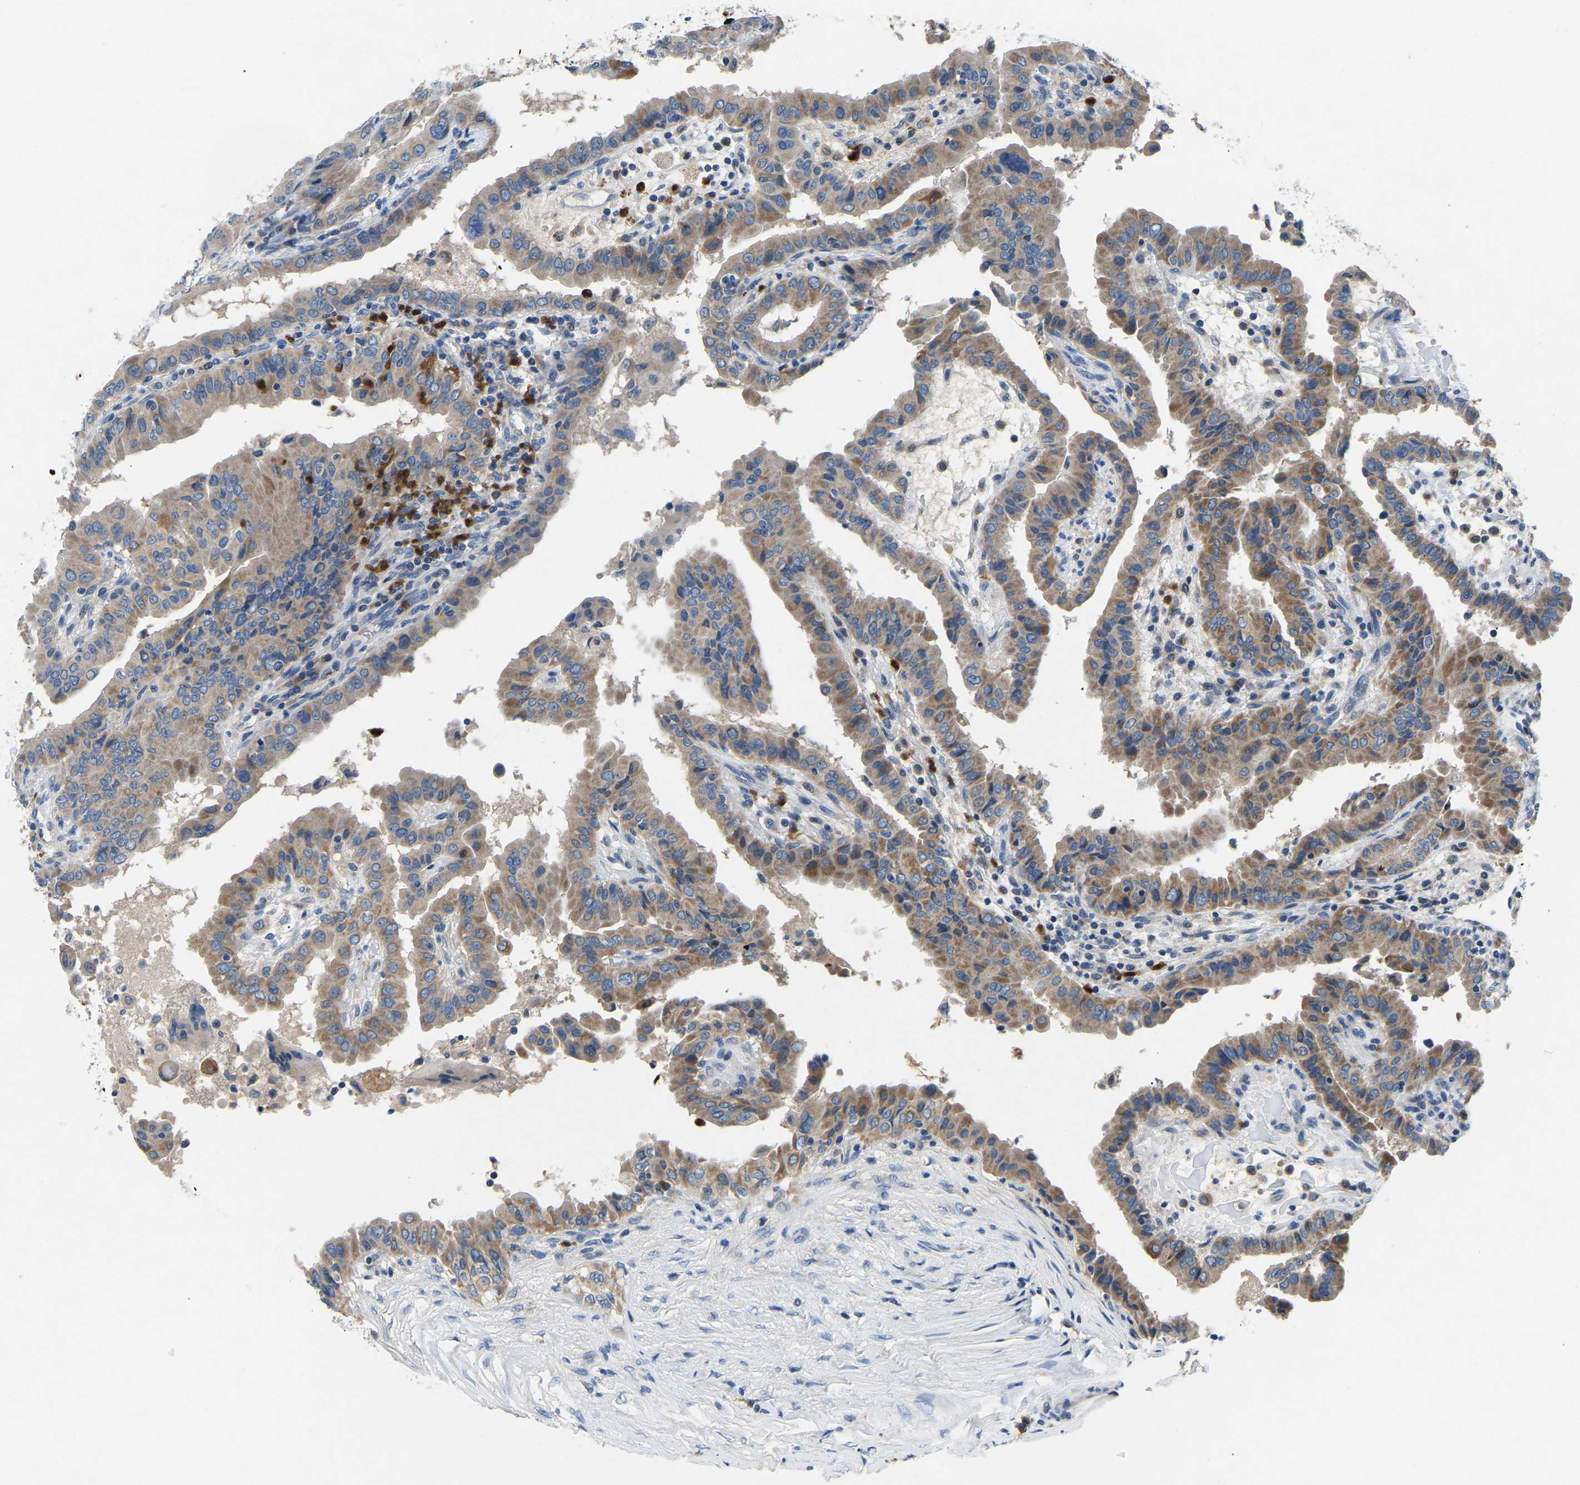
{"staining": {"intensity": "weak", "quantity": "25%-75%", "location": "cytoplasmic/membranous"}, "tissue": "thyroid cancer", "cell_type": "Tumor cells", "image_type": "cancer", "snomed": [{"axis": "morphology", "description": "Papillary adenocarcinoma, NOS"}, {"axis": "topography", "description": "Thyroid gland"}], "caption": "Immunohistochemical staining of human thyroid cancer (papillary adenocarcinoma) reveals low levels of weak cytoplasmic/membranous protein staining in approximately 25%-75% of tumor cells.", "gene": "TOR1B", "patient": {"sex": "male", "age": 33}}